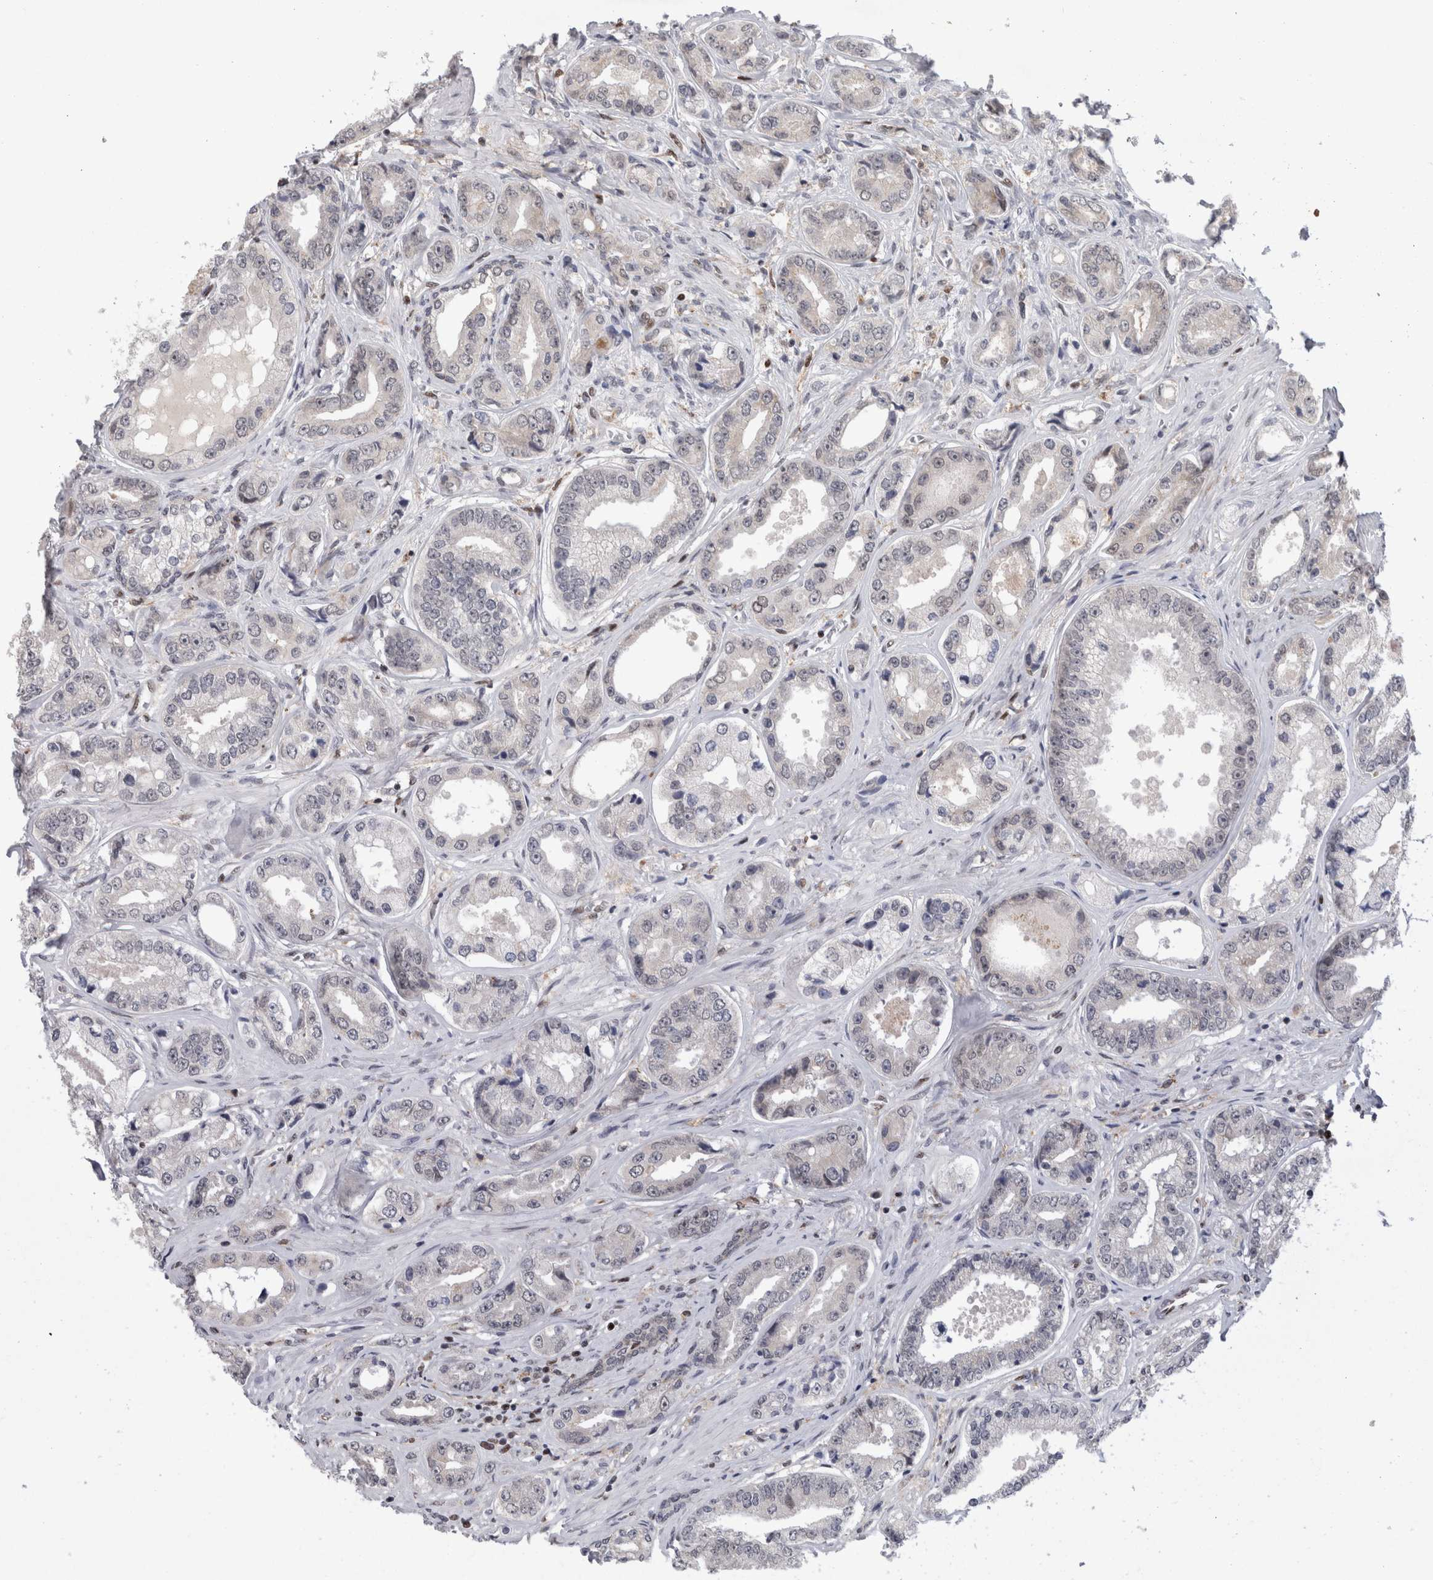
{"staining": {"intensity": "negative", "quantity": "none", "location": "none"}, "tissue": "prostate cancer", "cell_type": "Tumor cells", "image_type": "cancer", "snomed": [{"axis": "morphology", "description": "Adenocarcinoma, High grade"}, {"axis": "topography", "description": "Prostate"}], "caption": "Immunohistochemical staining of prostate cancer (high-grade adenocarcinoma) exhibits no significant expression in tumor cells.", "gene": "SRARP", "patient": {"sex": "male", "age": 61}}